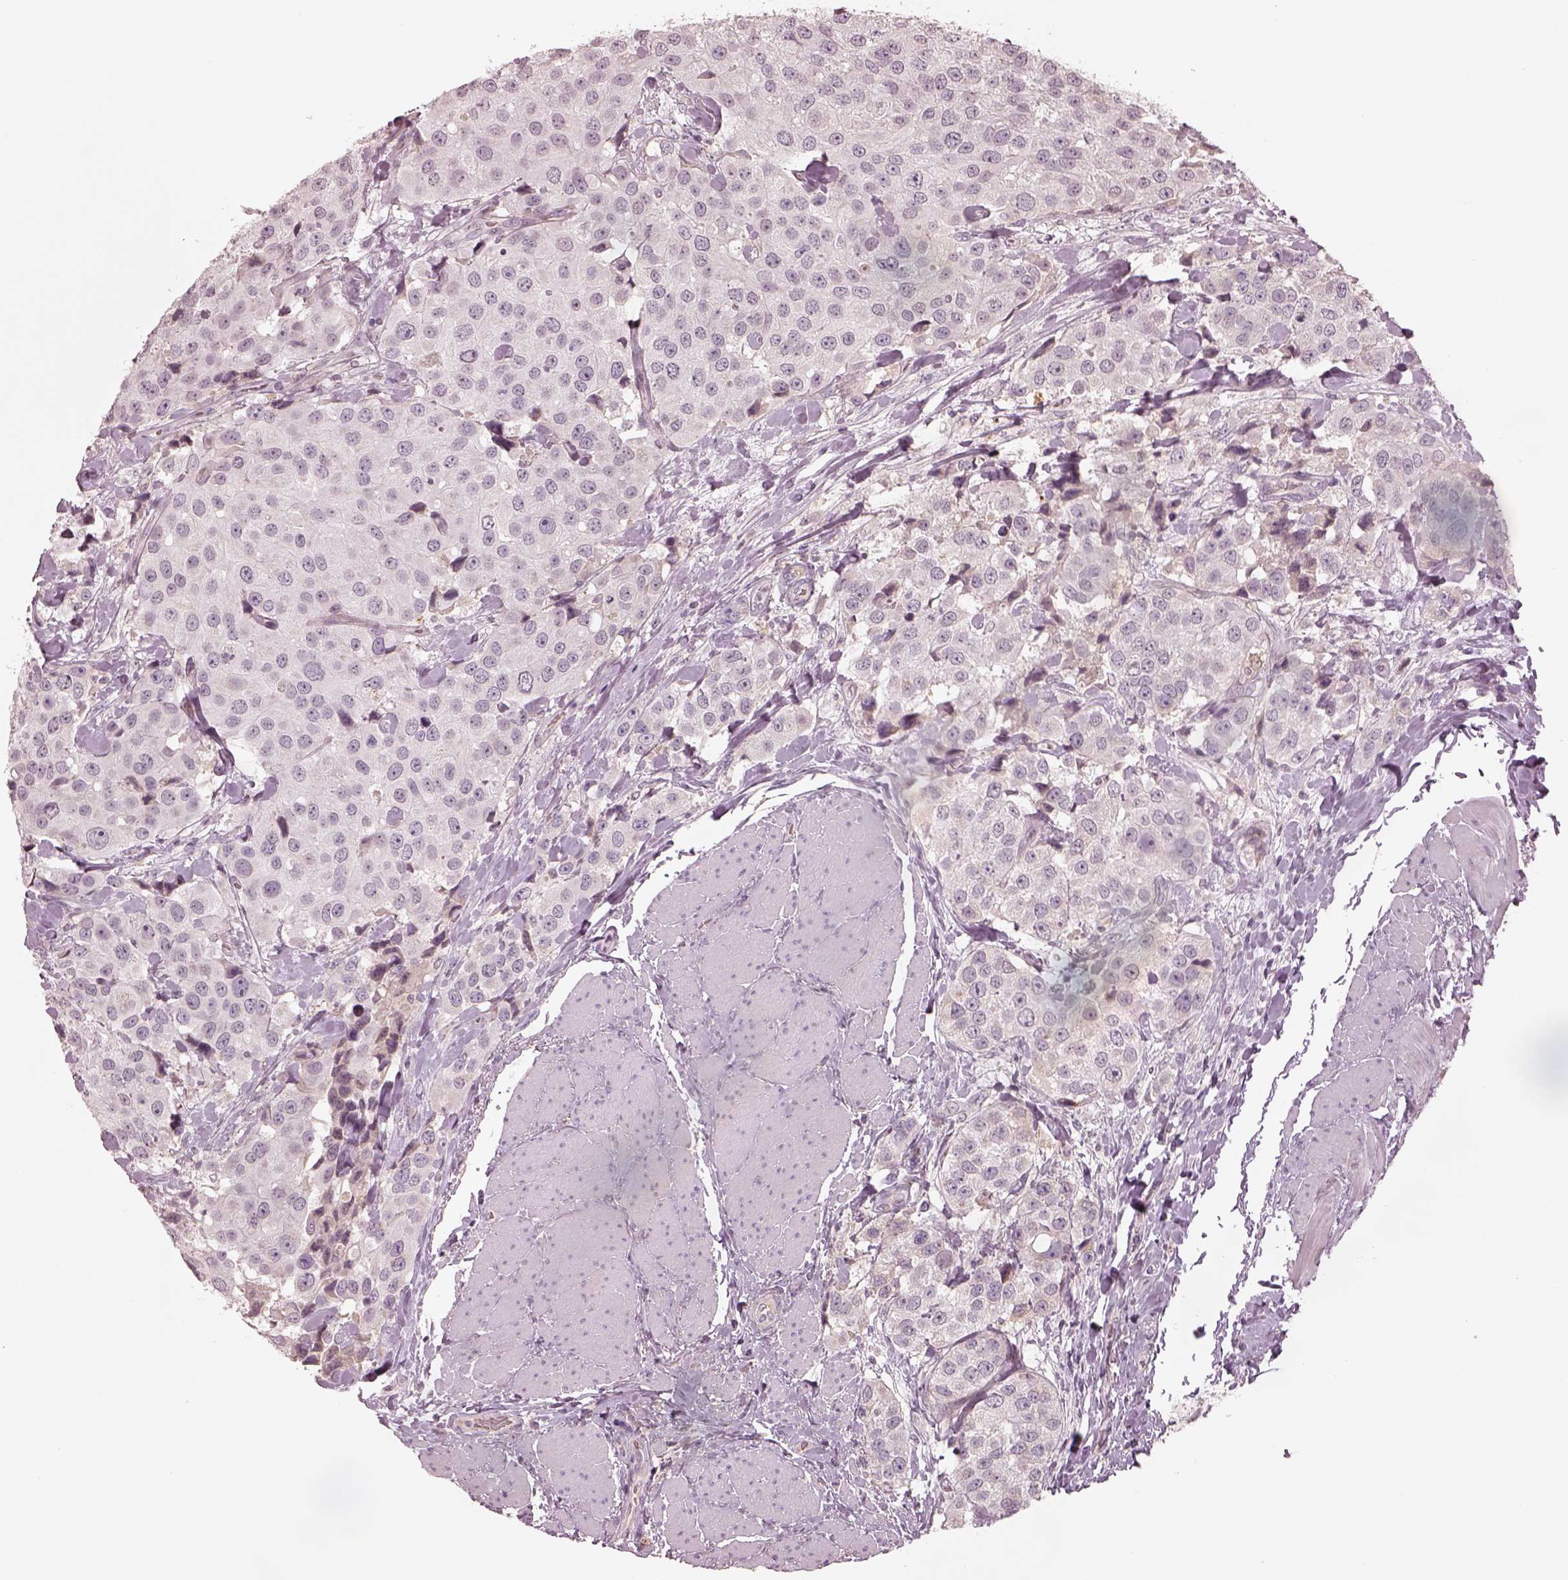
{"staining": {"intensity": "negative", "quantity": "none", "location": "none"}, "tissue": "urothelial cancer", "cell_type": "Tumor cells", "image_type": "cancer", "snomed": [{"axis": "morphology", "description": "Urothelial carcinoma, High grade"}, {"axis": "topography", "description": "Urinary bladder"}], "caption": "This is a histopathology image of immunohistochemistry (IHC) staining of urothelial cancer, which shows no expression in tumor cells.", "gene": "TLX3", "patient": {"sex": "female", "age": 64}}